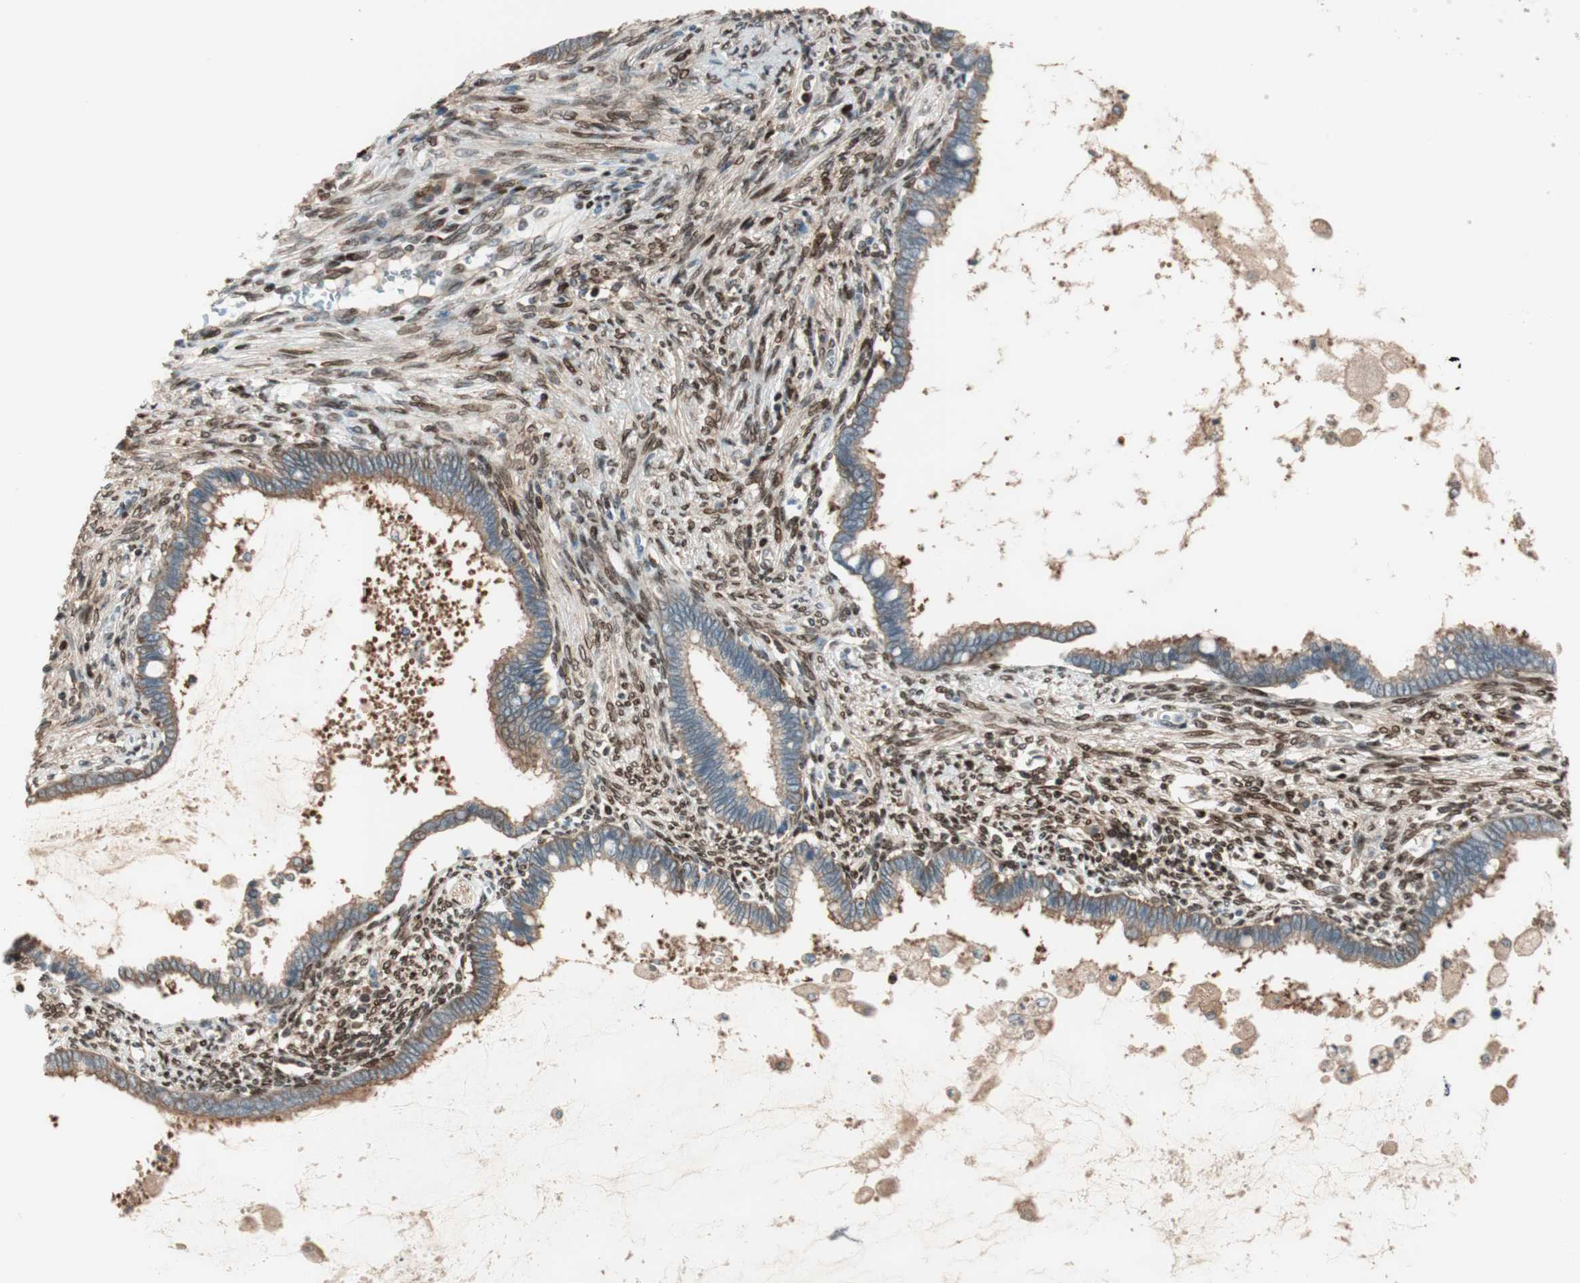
{"staining": {"intensity": "moderate", "quantity": ">75%", "location": "cytoplasmic/membranous"}, "tissue": "cervical cancer", "cell_type": "Tumor cells", "image_type": "cancer", "snomed": [{"axis": "morphology", "description": "Adenocarcinoma, NOS"}, {"axis": "topography", "description": "Cervix"}], "caption": "Protein staining of cervical cancer (adenocarcinoma) tissue demonstrates moderate cytoplasmic/membranous positivity in about >75% of tumor cells.", "gene": "BIN1", "patient": {"sex": "female", "age": 44}}